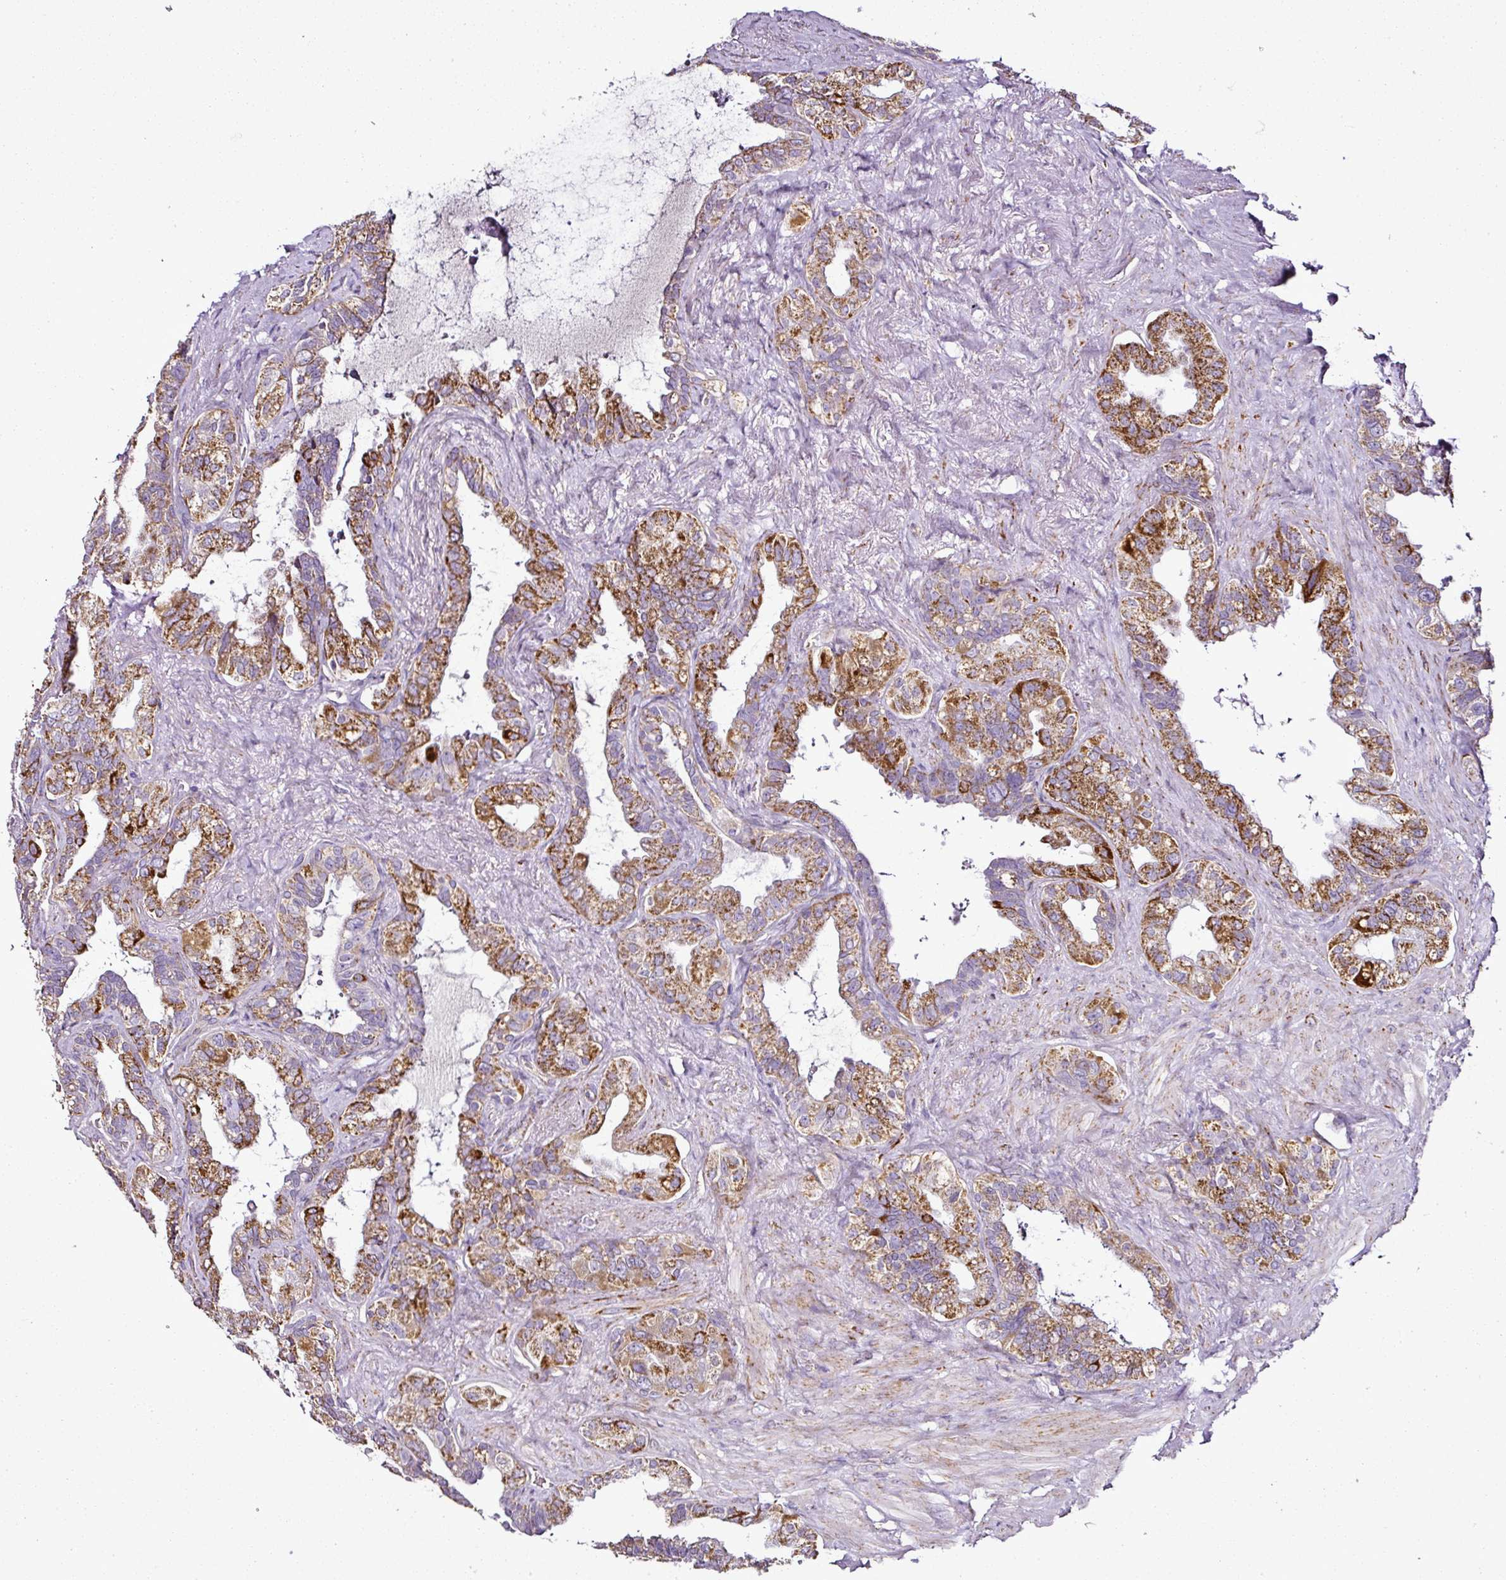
{"staining": {"intensity": "strong", "quantity": "25%-75%", "location": "cytoplasmic/membranous"}, "tissue": "seminal vesicle", "cell_type": "Glandular cells", "image_type": "normal", "snomed": [{"axis": "morphology", "description": "Normal tissue, NOS"}, {"axis": "topography", "description": "Seminal veicle"}, {"axis": "topography", "description": "Peripheral nerve tissue"}], "caption": "An image showing strong cytoplasmic/membranous staining in approximately 25%-75% of glandular cells in benign seminal vesicle, as visualized by brown immunohistochemical staining.", "gene": "DPAGT1", "patient": {"sex": "male", "age": 76}}